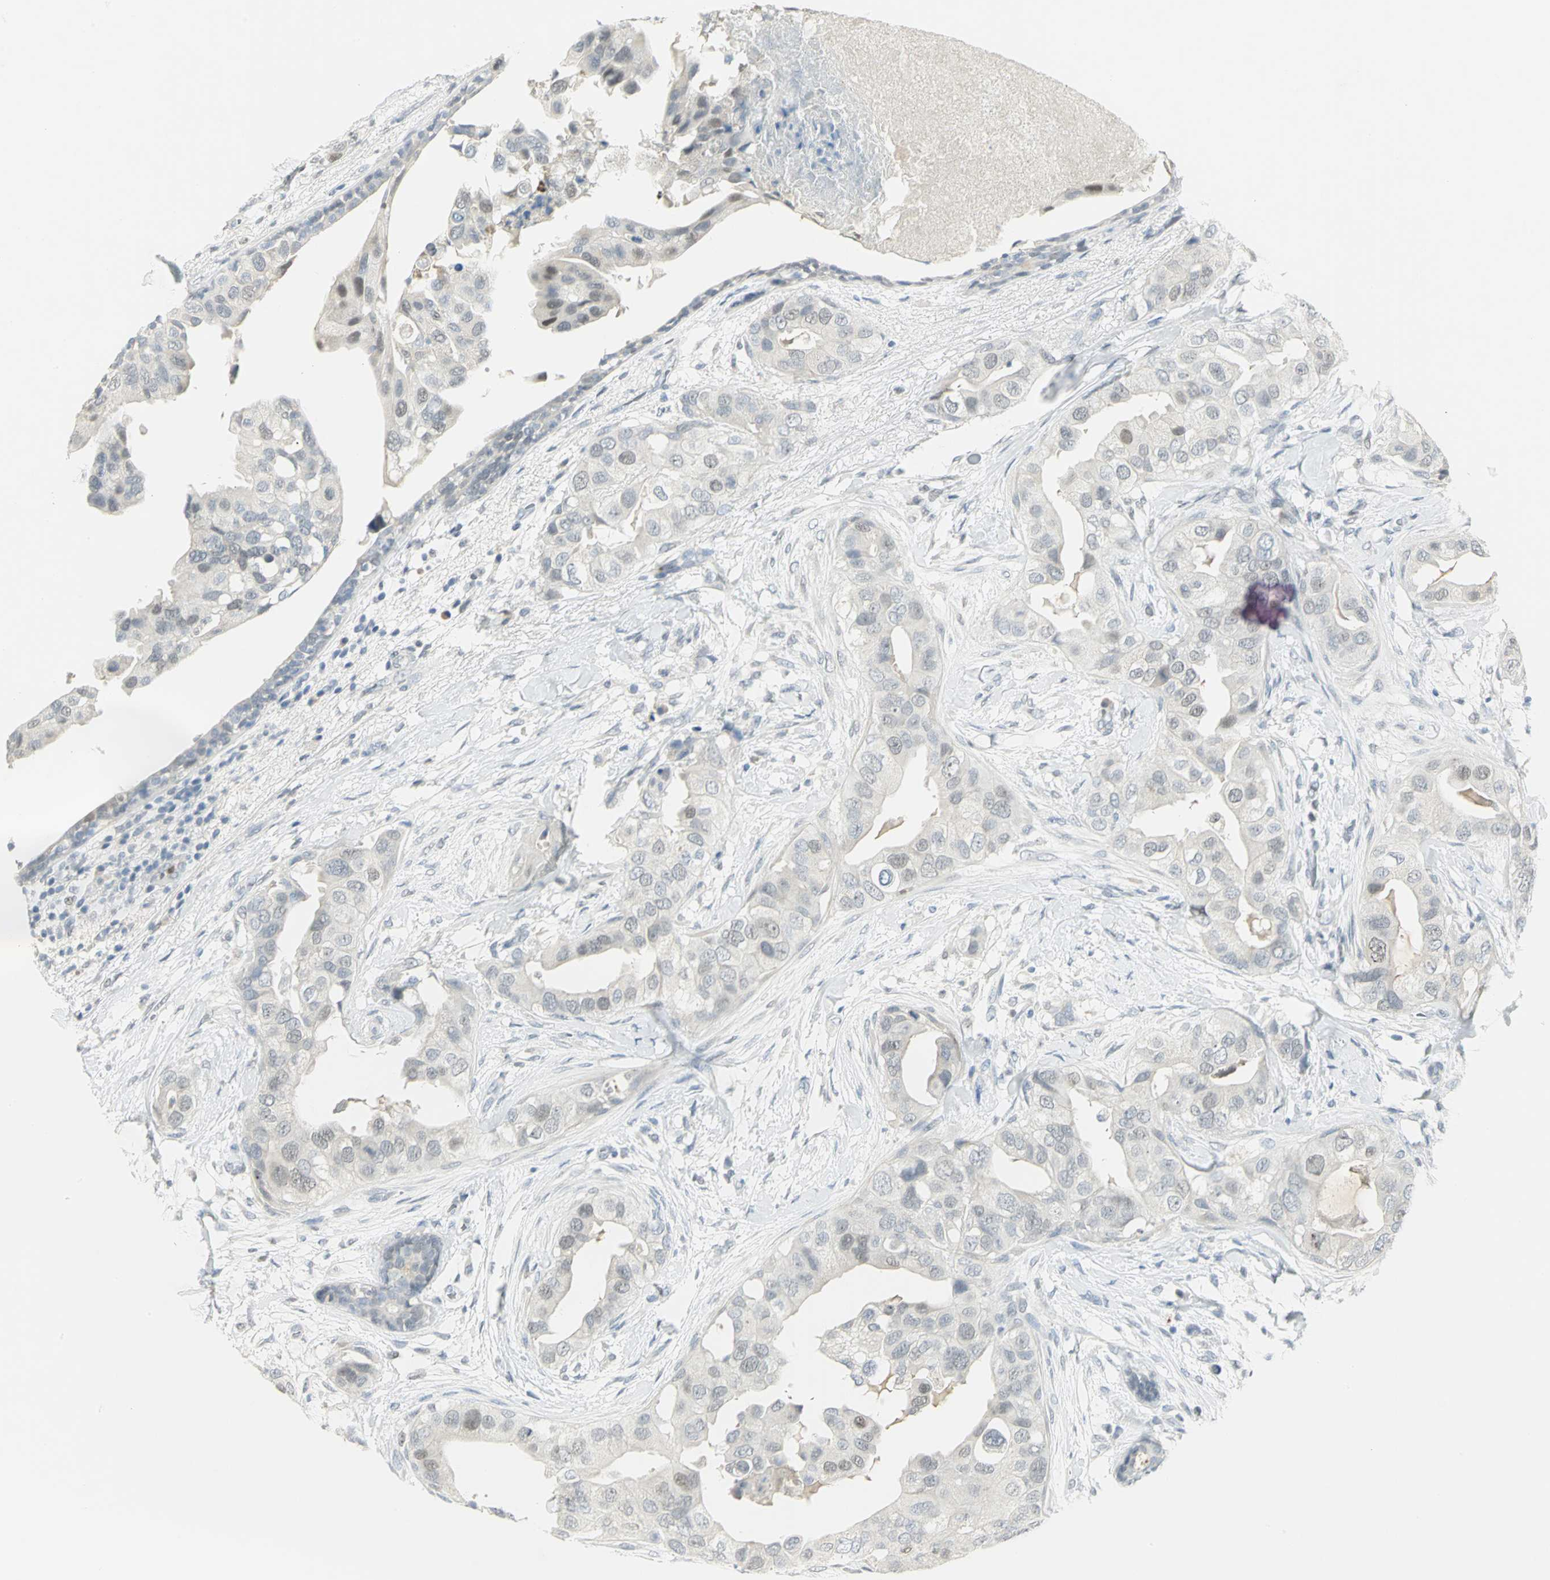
{"staining": {"intensity": "negative", "quantity": "none", "location": "none"}, "tissue": "breast cancer", "cell_type": "Tumor cells", "image_type": "cancer", "snomed": [{"axis": "morphology", "description": "Duct carcinoma"}, {"axis": "topography", "description": "Breast"}], "caption": "An image of breast cancer stained for a protein shows no brown staining in tumor cells.", "gene": "BCL6", "patient": {"sex": "female", "age": 40}}